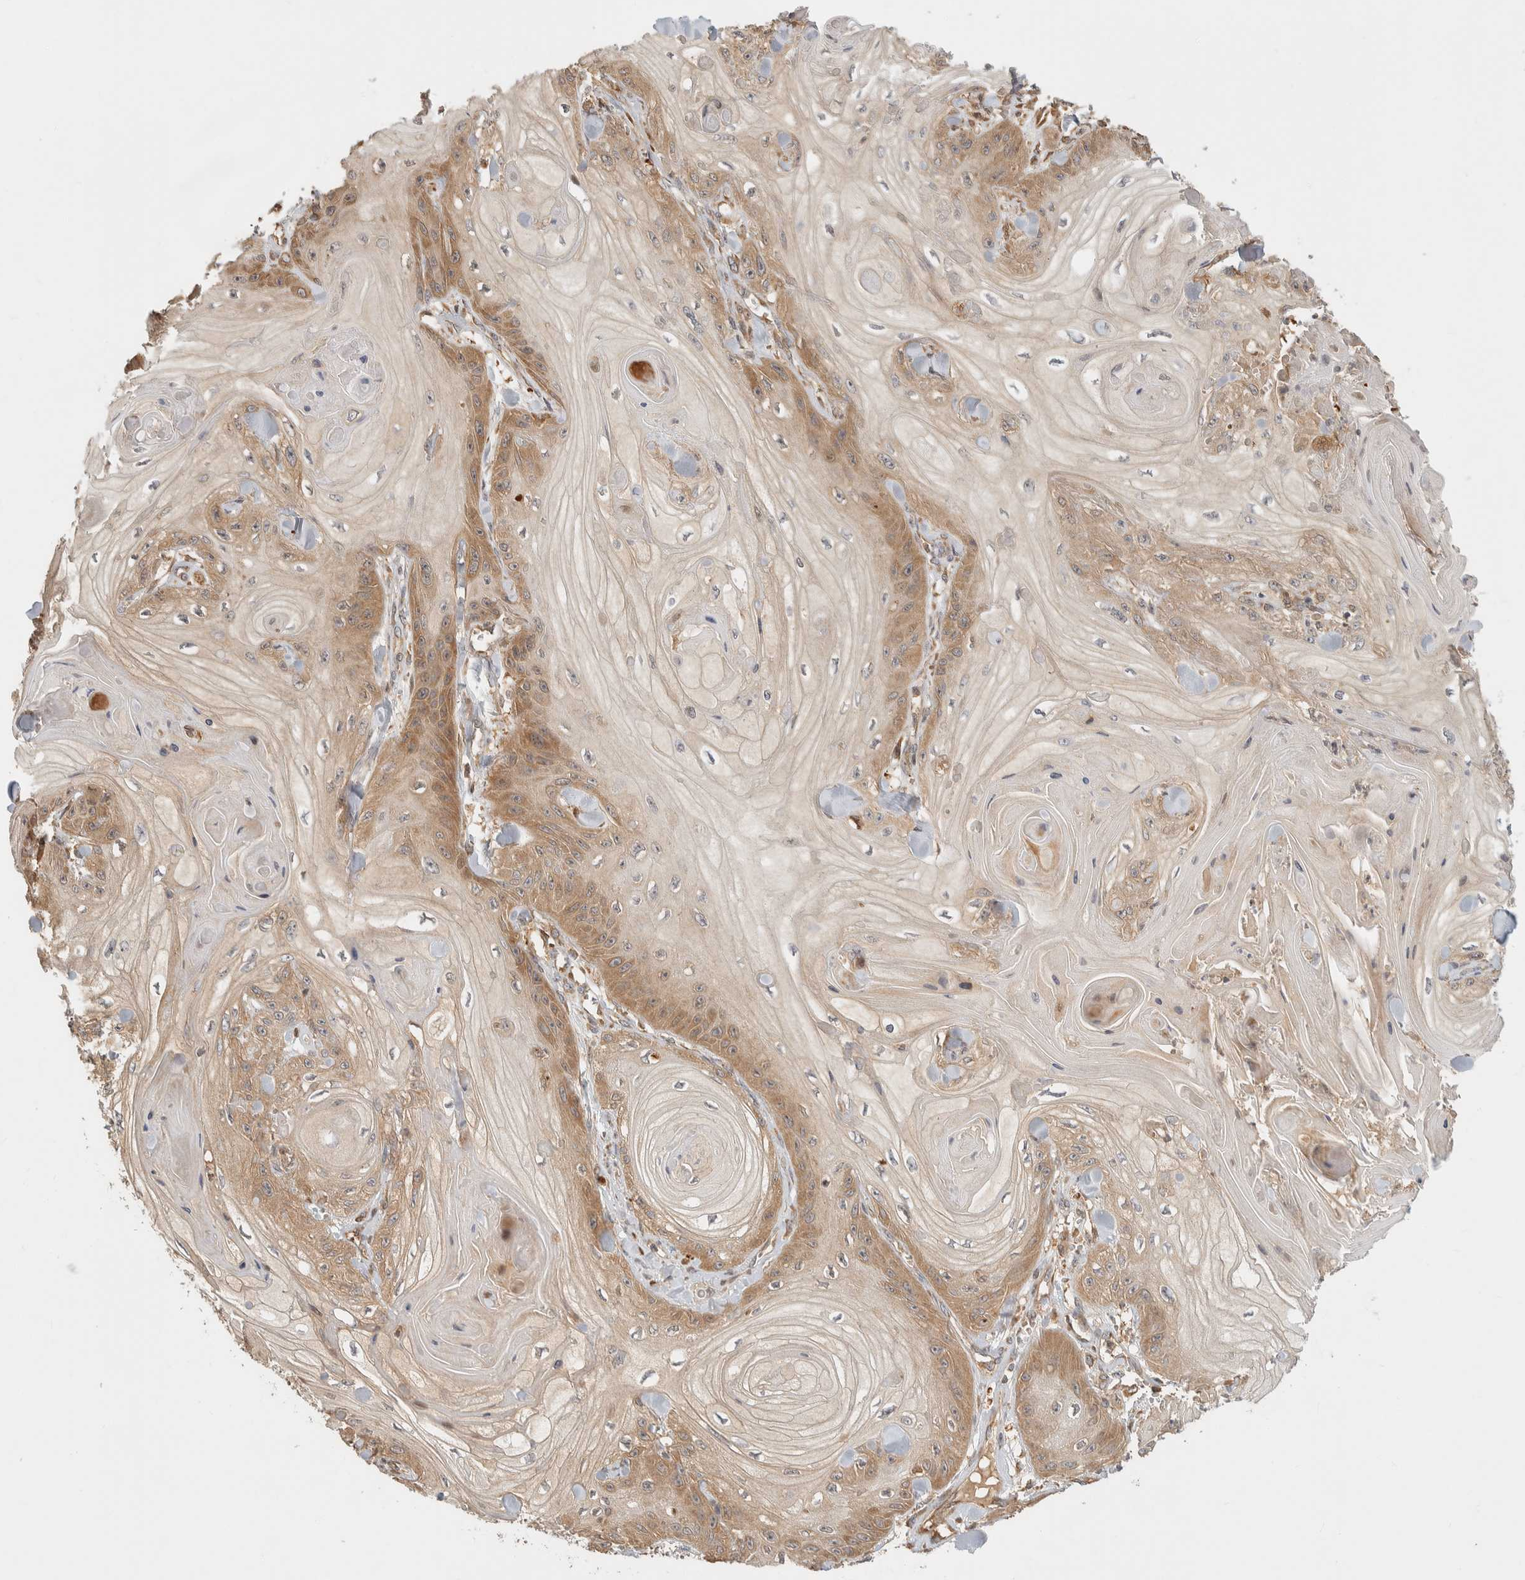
{"staining": {"intensity": "moderate", "quantity": "25%-75%", "location": "cytoplasmic/membranous"}, "tissue": "skin cancer", "cell_type": "Tumor cells", "image_type": "cancer", "snomed": [{"axis": "morphology", "description": "Squamous cell carcinoma, NOS"}, {"axis": "topography", "description": "Skin"}], "caption": "A histopathology image of skin cancer (squamous cell carcinoma) stained for a protein reveals moderate cytoplasmic/membranous brown staining in tumor cells.", "gene": "TTI2", "patient": {"sex": "male", "age": 74}}